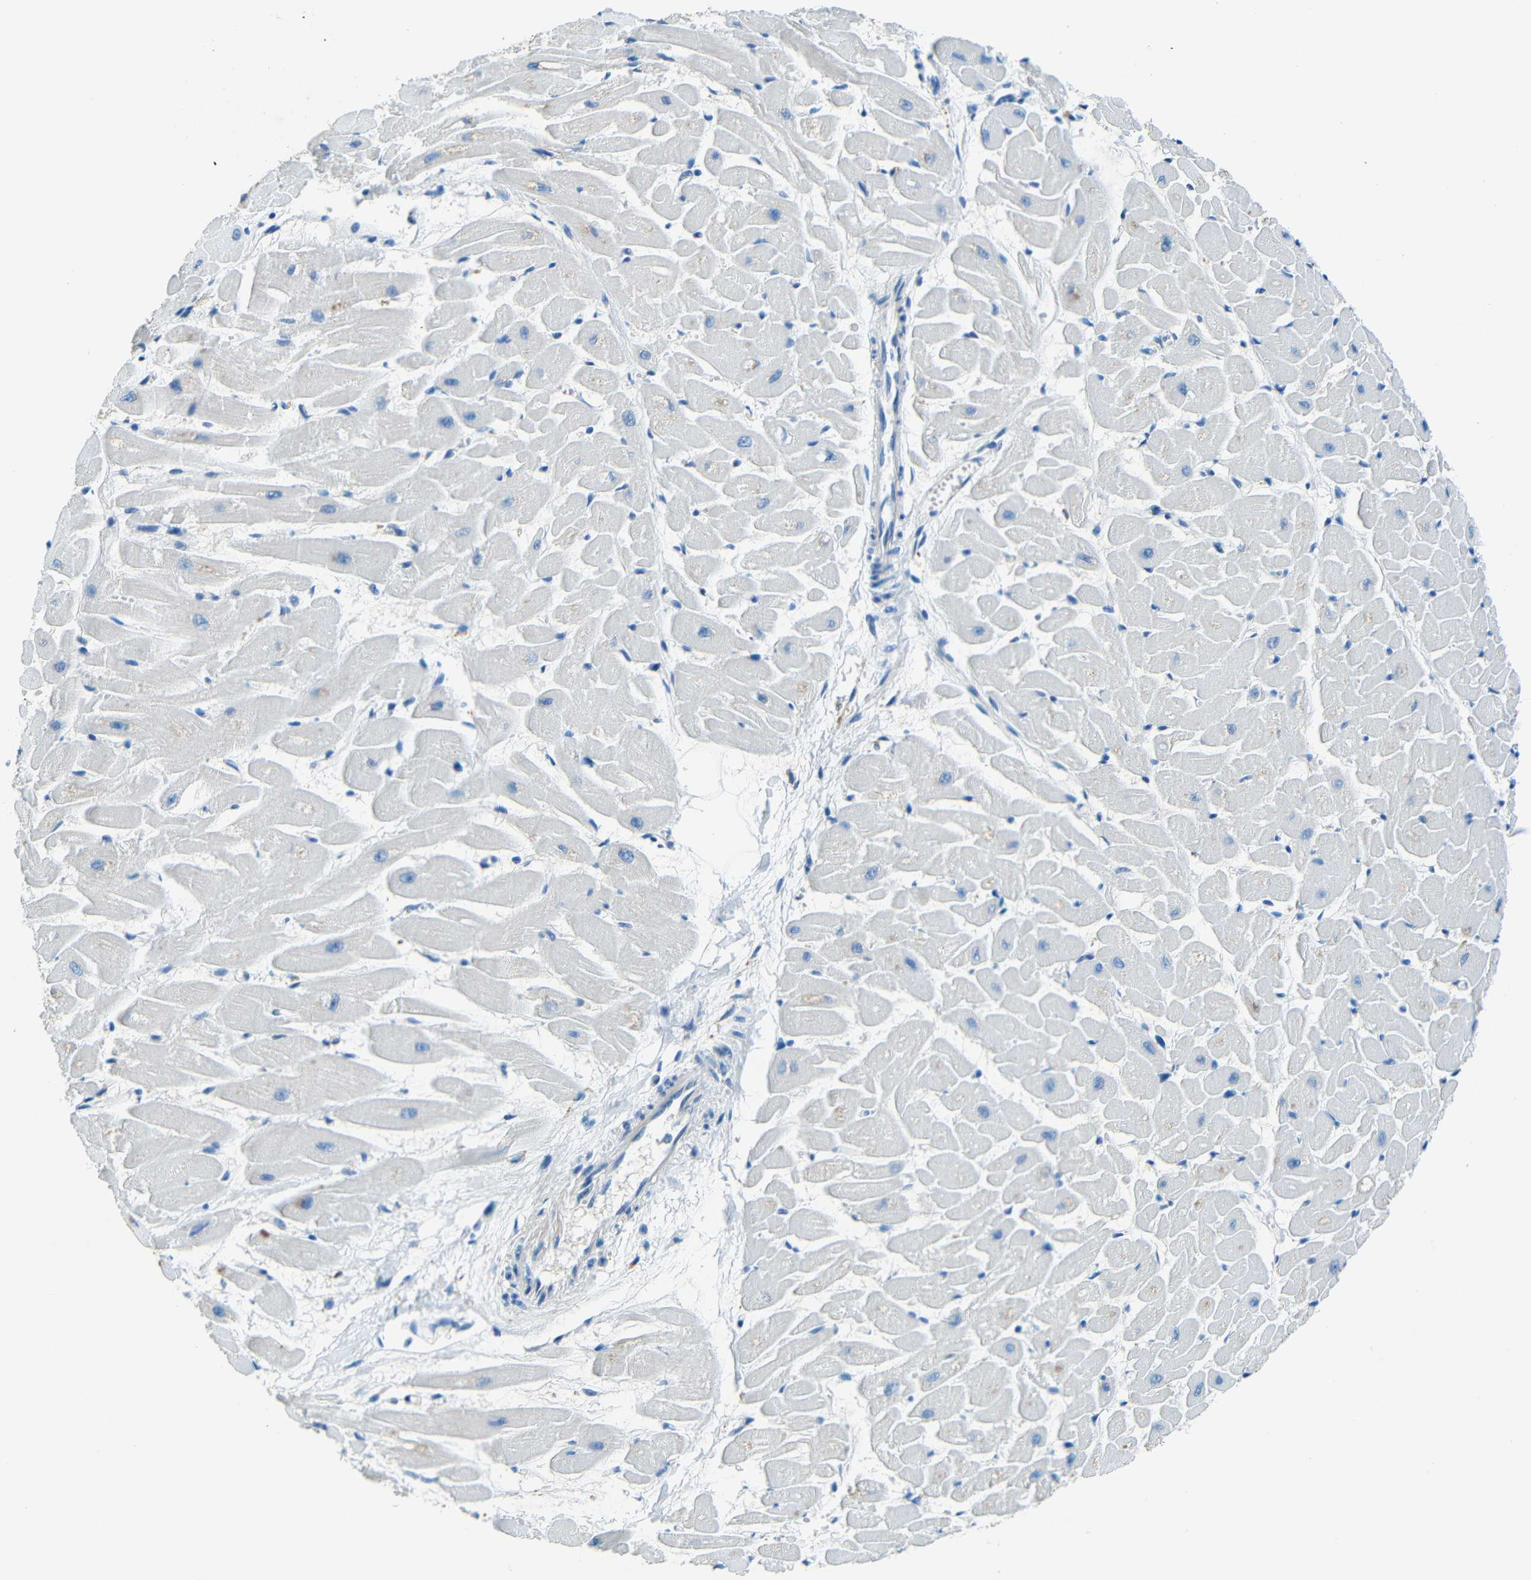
{"staining": {"intensity": "negative", "quantity": "none", "location": "none"}, "tissue": "heart muscle", "cell_type": "Cardiomyocytes", "image_type": "normal", "snomed": [{"axis": "morphology", "description": "Normal tissue, NOS"}, {"axis": "topography", "description": "Heart"}], "caption": "This image is of normal heart muscle stained with IHC to label a protein in brown with the nuclei are counter-stained blue. There is no positivity in cardiomyocytes.", "gene": "CYP26B1", "patient": {"sex": "female", "age": 19}}